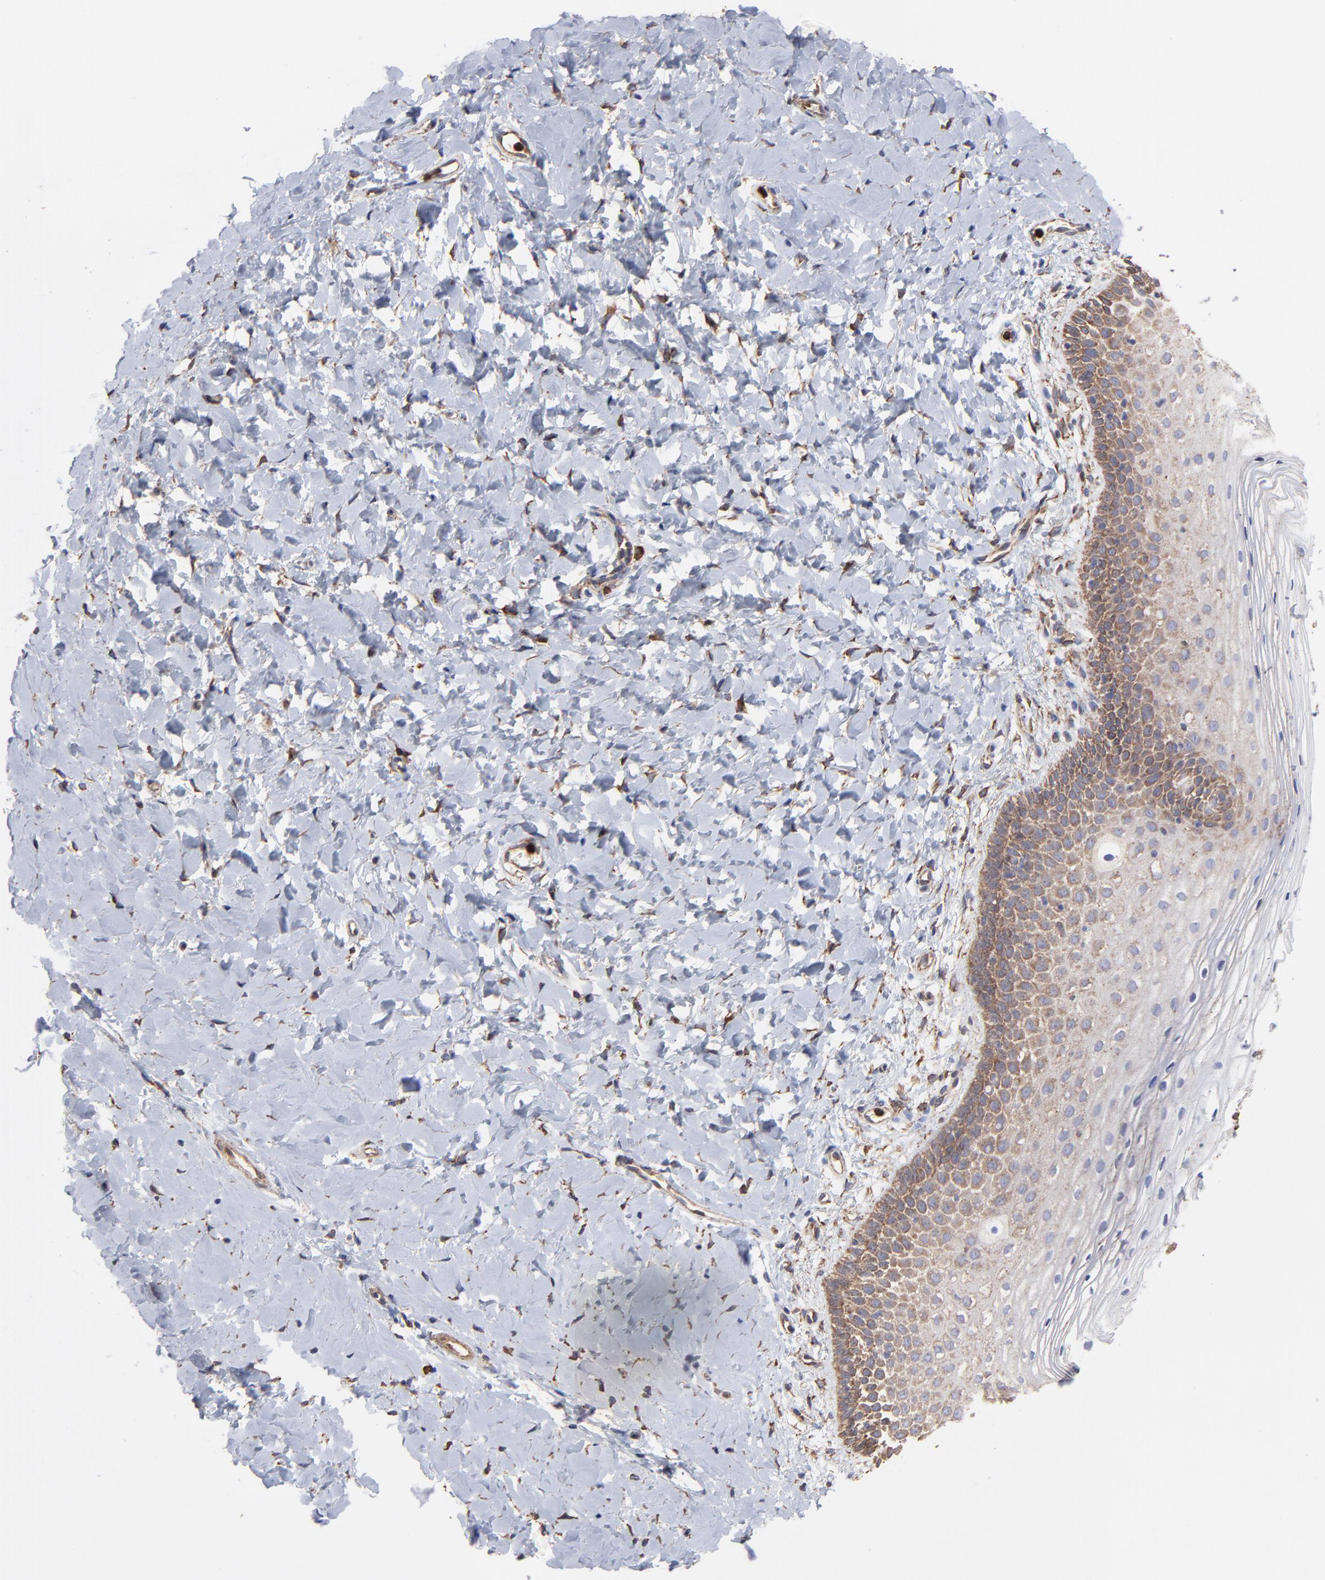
{"staining": {"intensity": "moderate", "quantity": "25%-75%", "location": "cytoplasmic/membranous"}, "tissue": "vagina", "cell_type": "Squamous epithelial cells", "image_type": "normal", "snomed": [{"axis": "morphology", "description": "Normal tissue, NOS"}, {"axis": "topography", "description": "Vagina"}], "caption": "A brown stain labels moderate cytoplasmic/membranous positivity of a protein in squamous epithelial cells of normal vagina. The staining was performed using DAB (3,3'-diaminobenzidine) to visualize the protein expression in brown, while the nuclei were stained in blue with hematoxylin (Magnification: 20x).", "gene": "PFKM", "patient": {"sex": "female", "age": 55}}